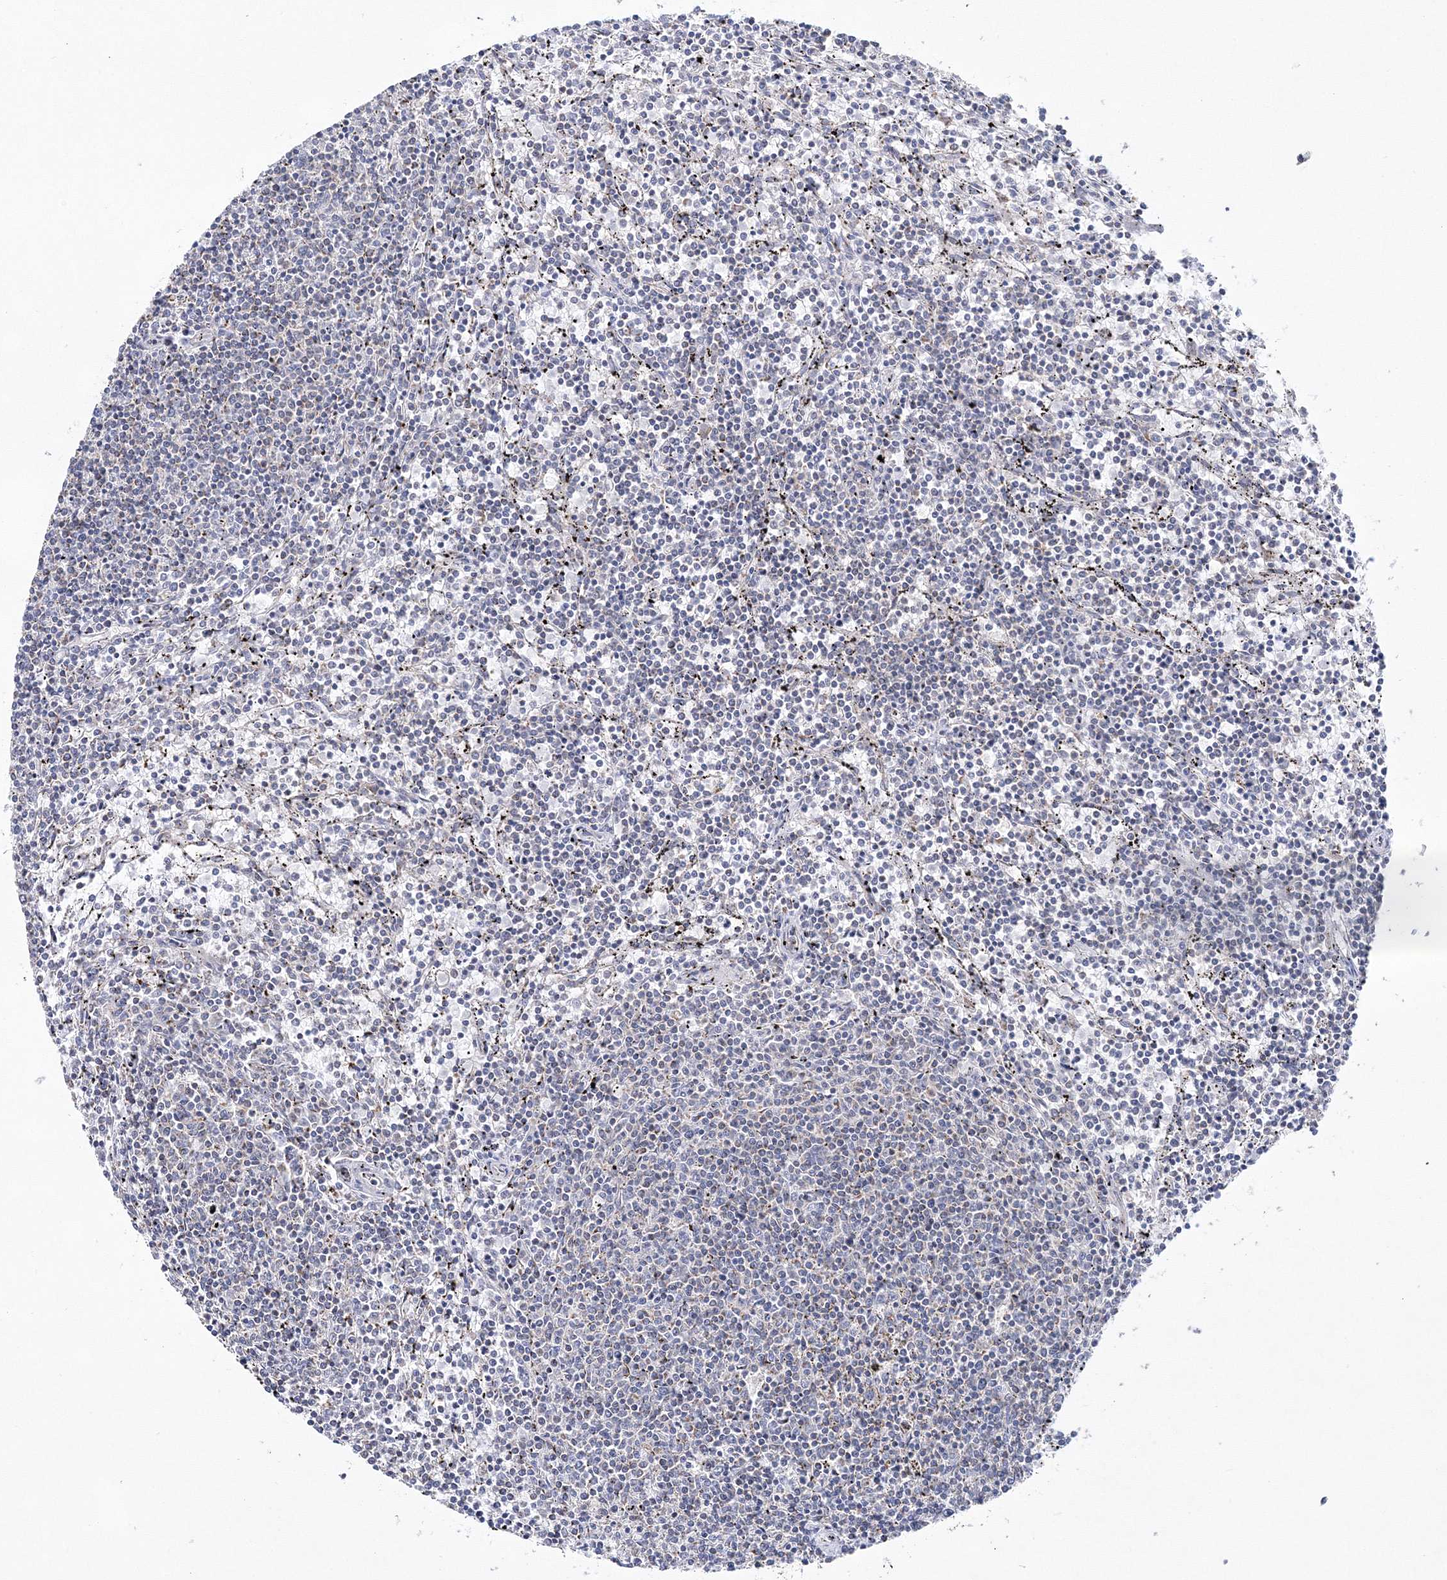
{"staining": {"intensity": "negative", "quantity": "none", "location": "none"}, "tissue": "lymphoma", "cell_type": "Tumor cells", "image_type": "cancer", "snomed": [{"axis": "morphology", "description": "Malignant lymphoma, non-Hodgkin's type, Low grade"}, {"axis": "topography", "description": "Spleen"}], "caption": "The immunohistochemistry image has no significant expression in tumor cells of lymphoma tissue.", "gene": "HIBCH", "patient": {"sex": "female", "age": 50}}